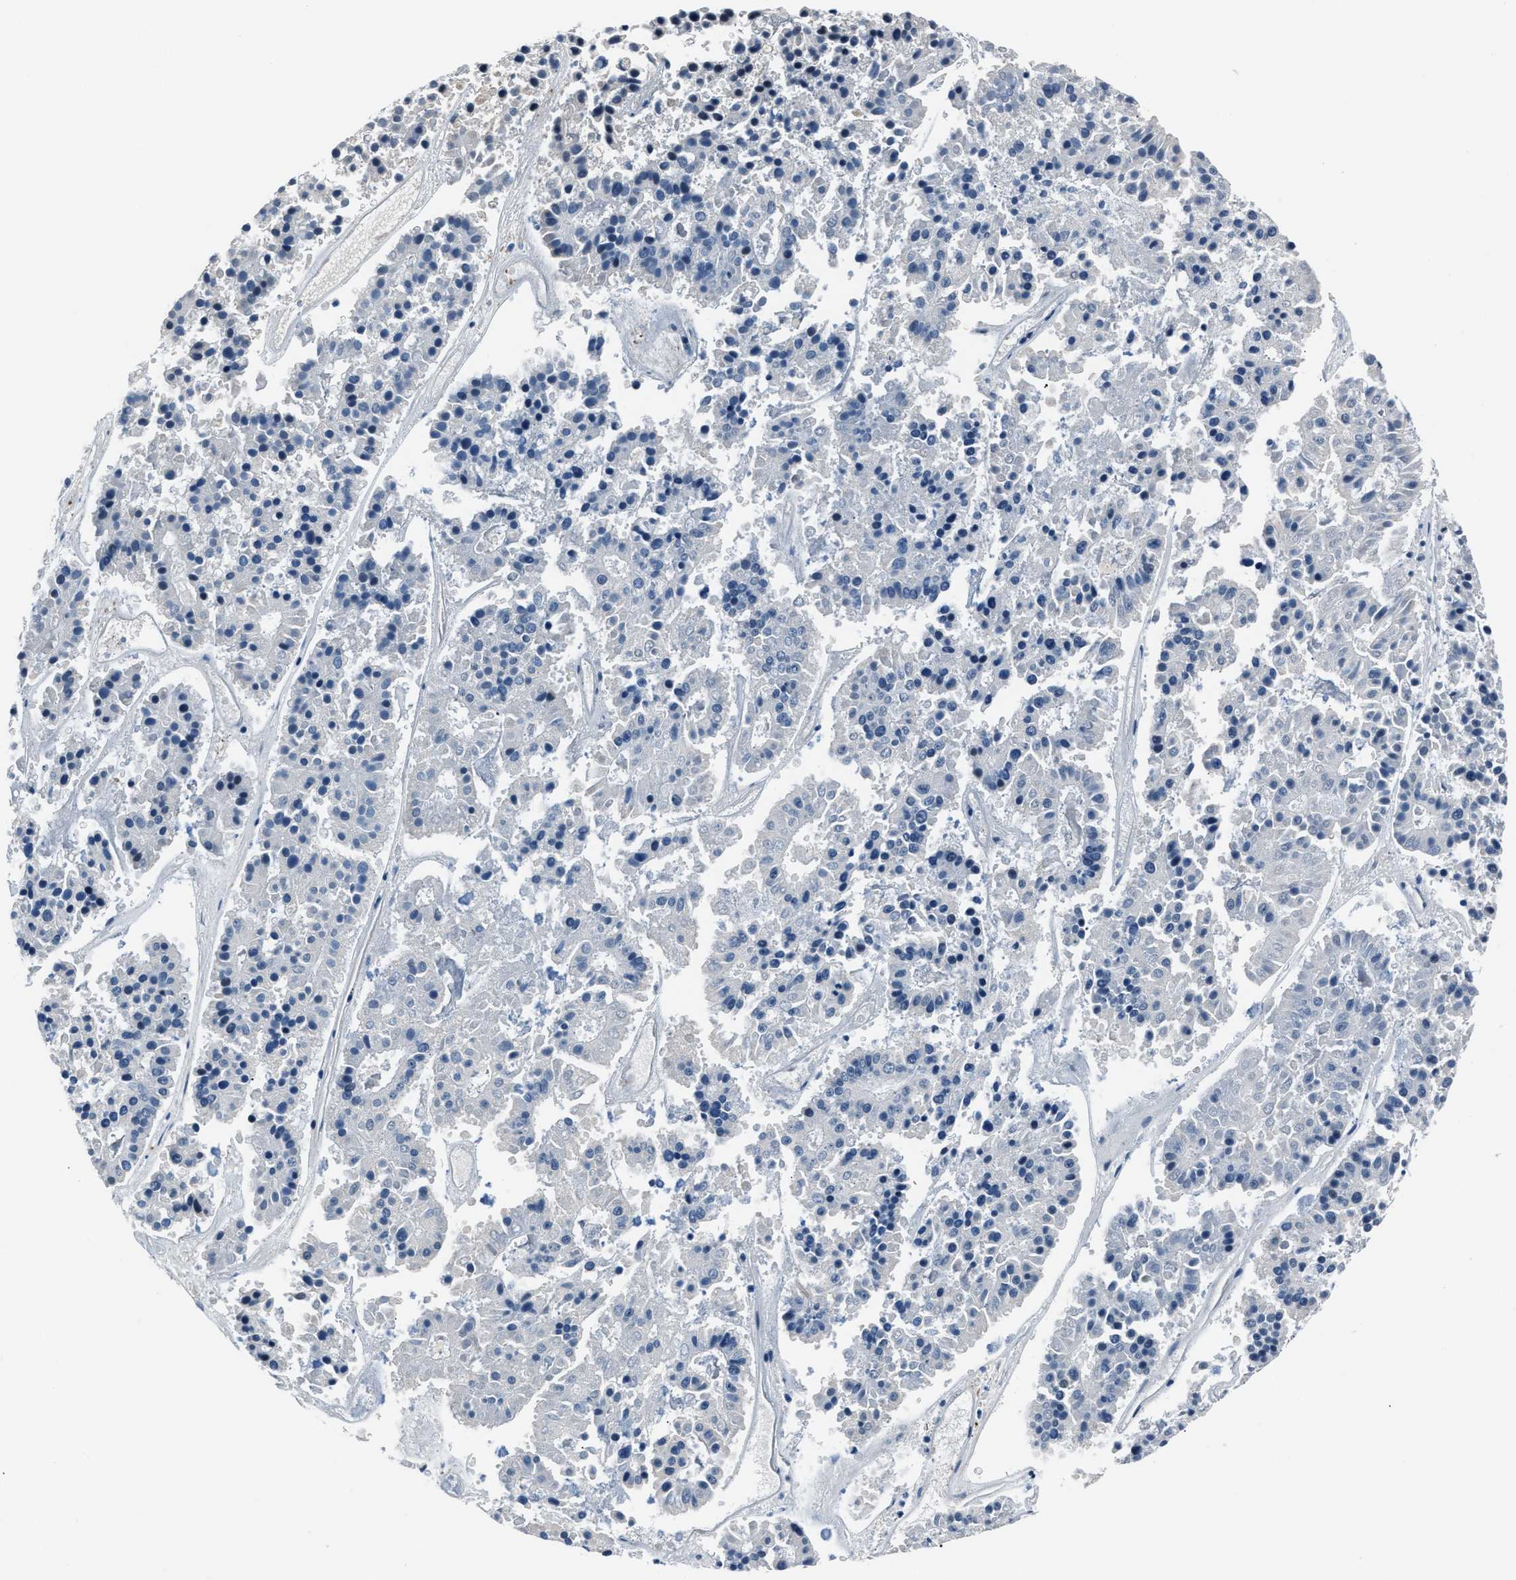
{"staining": {"intensity": "negative", "quantity": "none", "location": "none"}, "tissue": "pancreatic cancer", "cell_type": "Tumor cells", "image_type": "cancer", "snomed": [{"axis": "morphology", "description": "Adenocarcinoma, NOS"}, {"axis": "topography", "description": "Pancreas"}], "caption": "Tumor cells are negative for protein expression in human pancreatic cancer.", "gene": "MPDZ", "patient": {"sex": "male", "age": 50}}